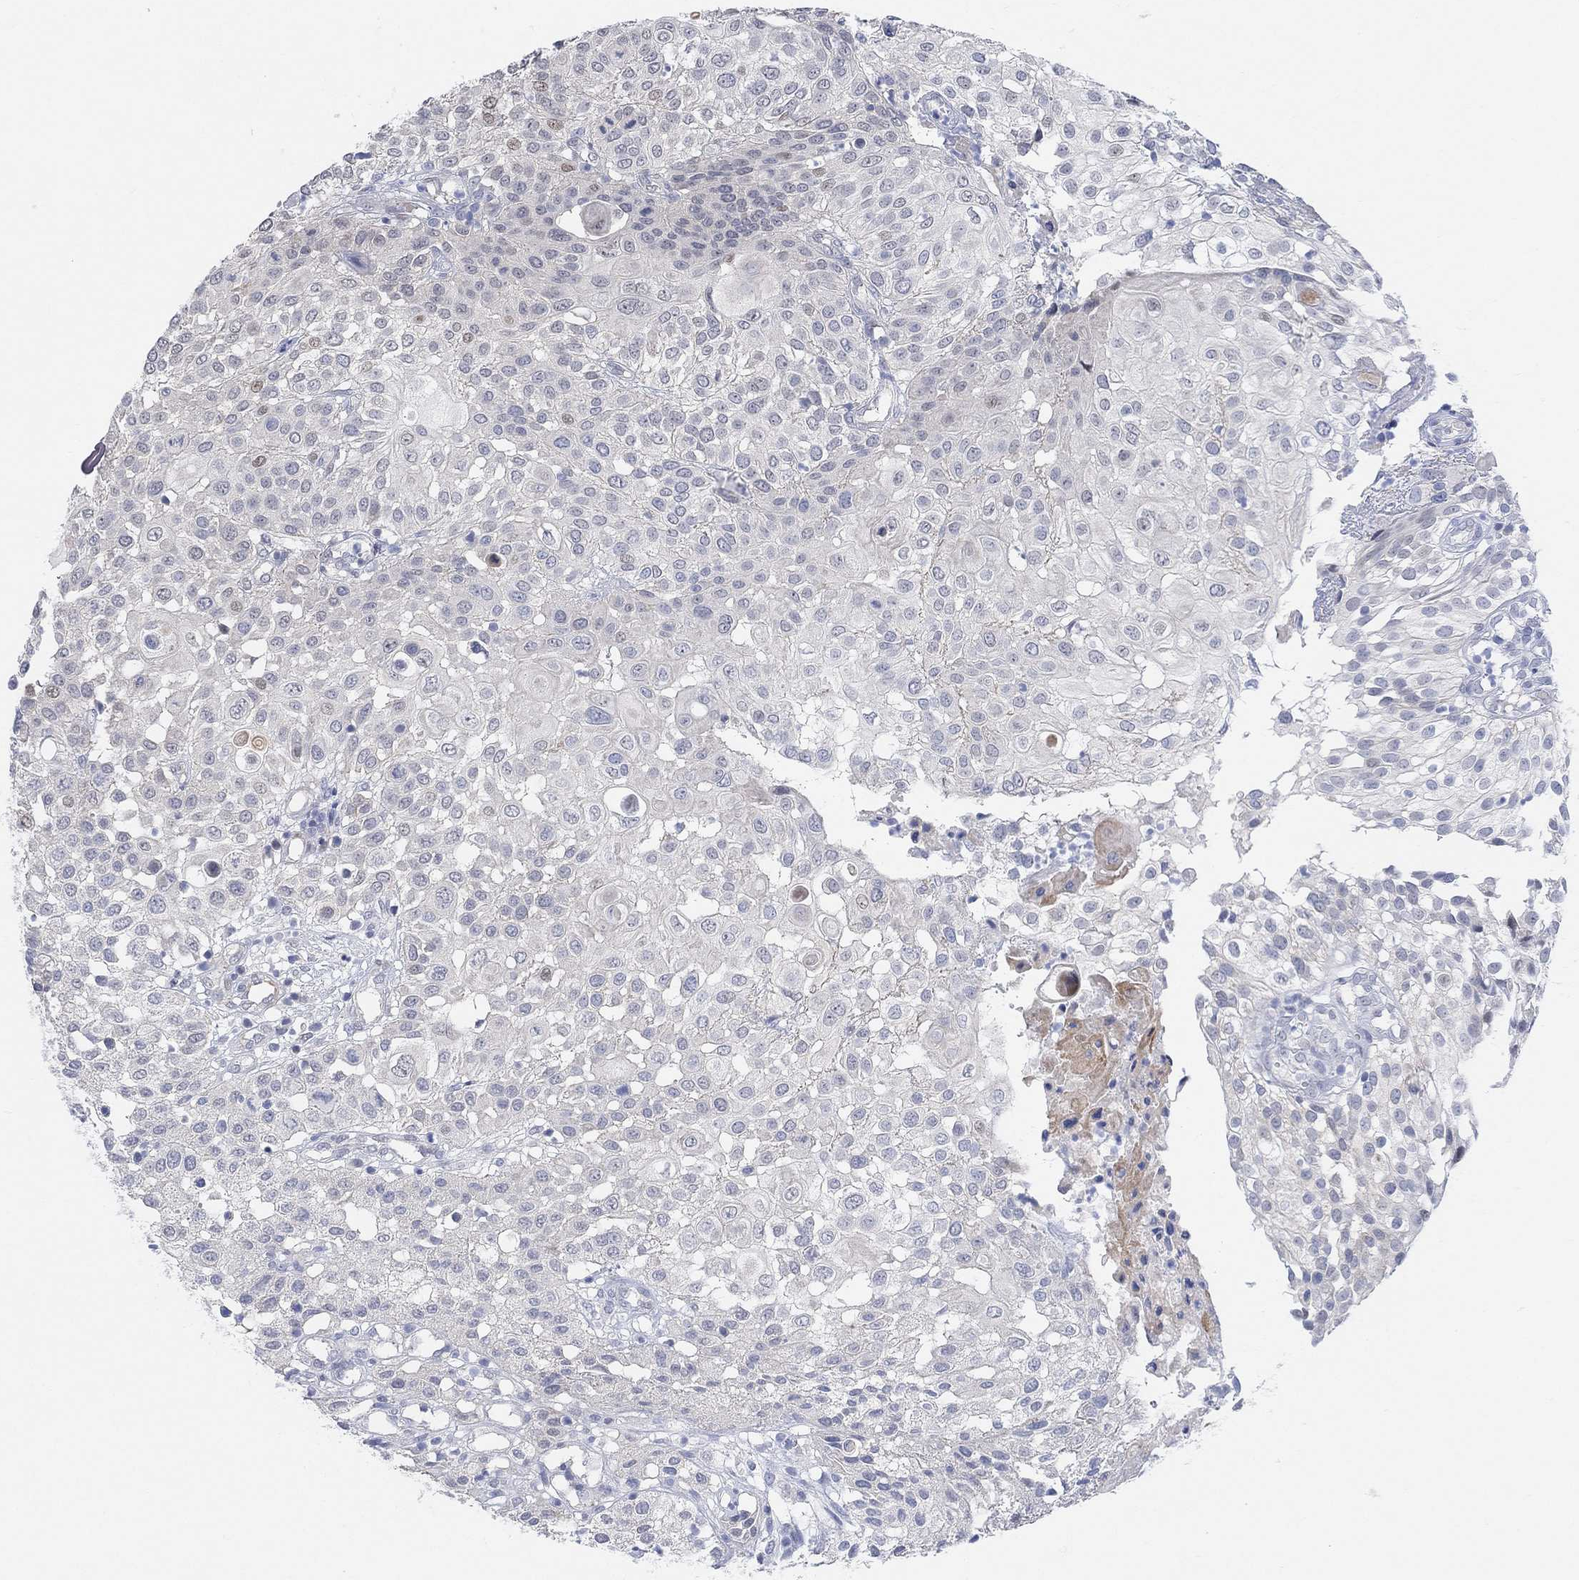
{"staining": {"intensity": "negative", "quantity": "none", "location": "none"}, "tissue": "urothelial cancer", "cell_type": "Tumor cells", "image_type": "cancer", "snomed": [{"axis": "morphology", "description": "Urothelial carcinoma, High grade"}, {"axis": "topography", "description": "Urinary bladder"}], "caption": "Immunohistochemistry (IHC) of human high-grade urothelial carcinoma exhibits no positivity in tumor cells.", "gene": "CNTF", "patient": {"sex": "female", "age": 79}}